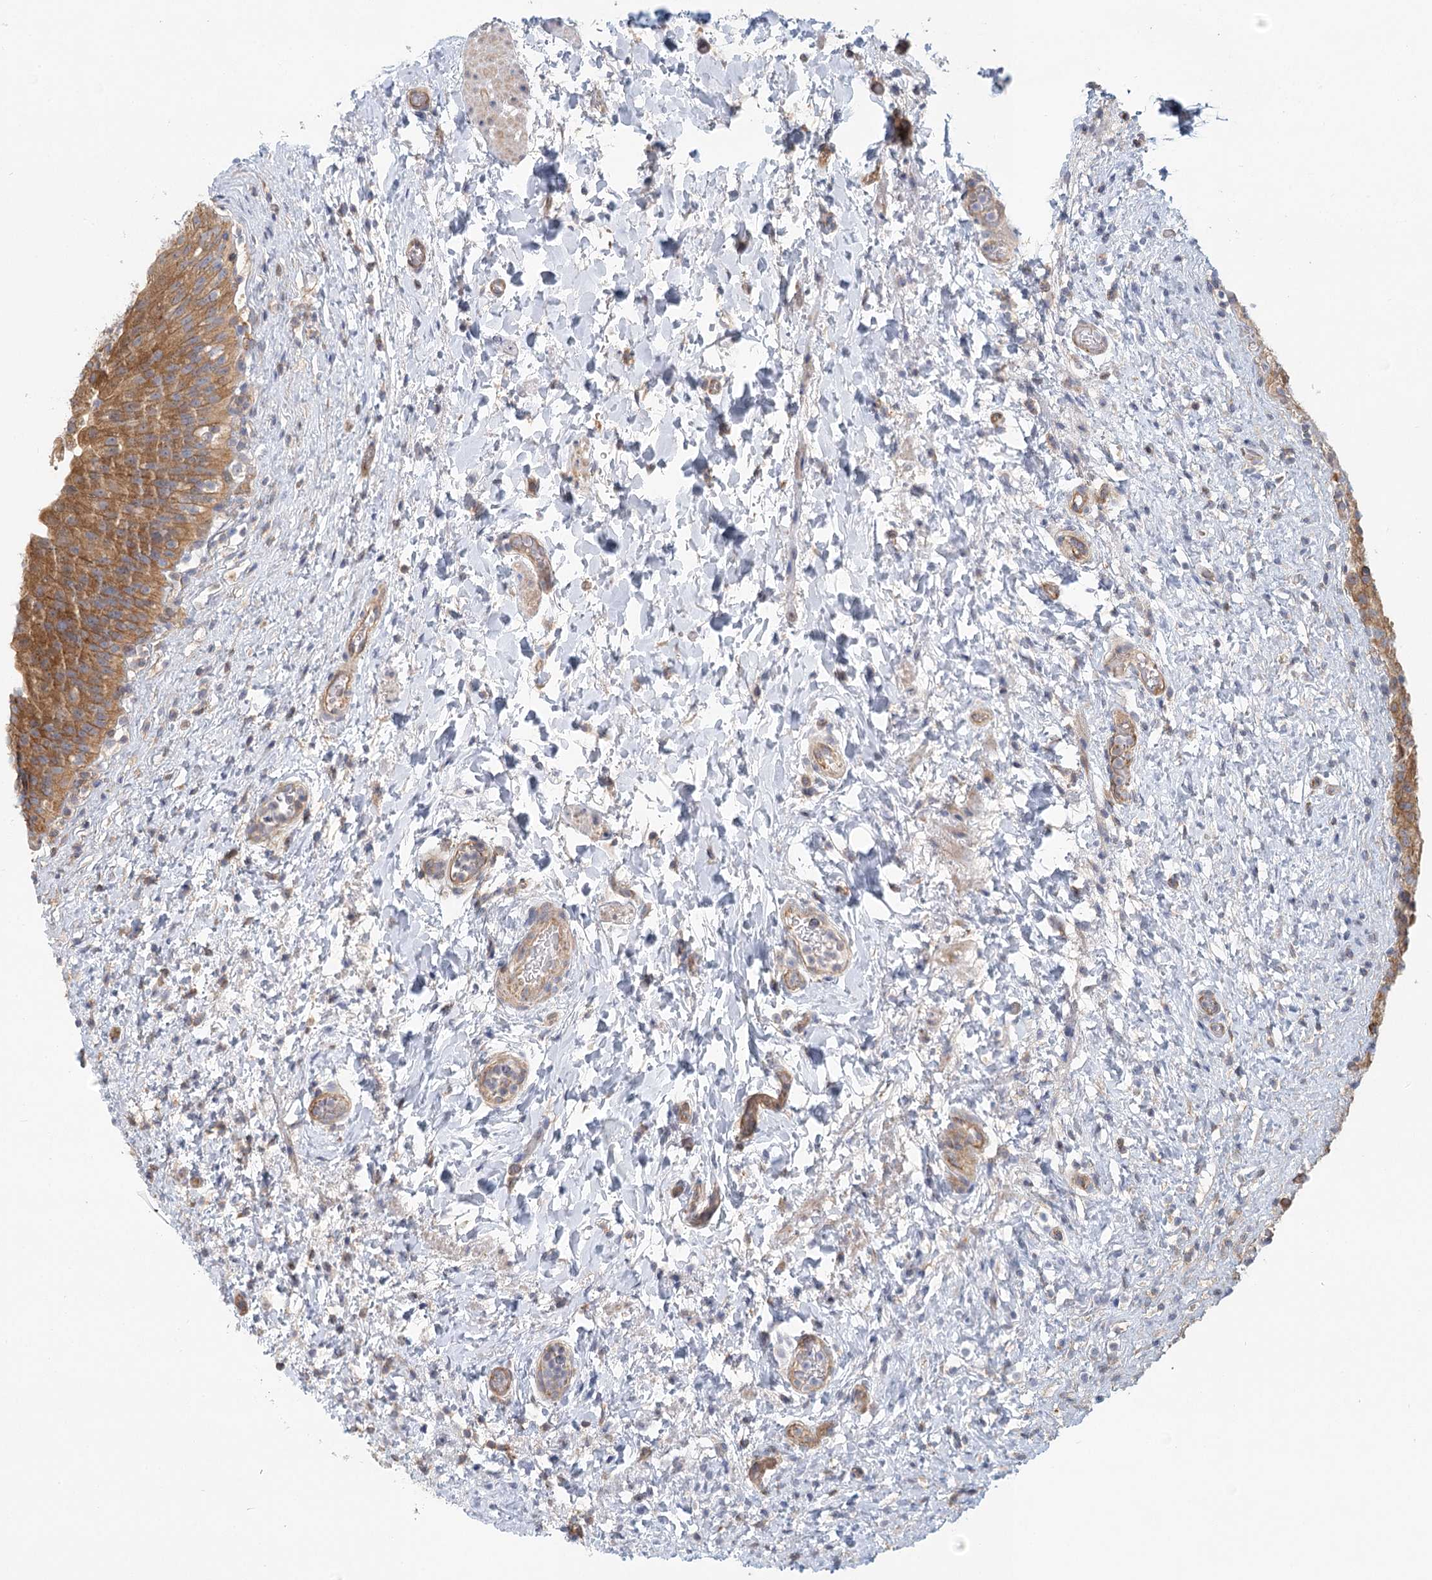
{"staining": {"intensity": "moderate", "quantity": ">75%", "location": "cytoplasmic/membranous"}, "tissue": "urinary bladder", "cell_type": "Urothelial cells", "image_type": "normal", "snomed": [{"axis": "morphology", "description": "Normal tissue, NOS"}, {"axis": "topography", "description": "Urinary bladder"}], "caption": "Immunohistochemical staining of unremarkable urinary bladder exhibits medium levels of moderate cytoplasmic/membranous staining in approximately >75% of urothelial cells.", "gene": "UMPS", "patient": {"sex": "female", "age": 27}}